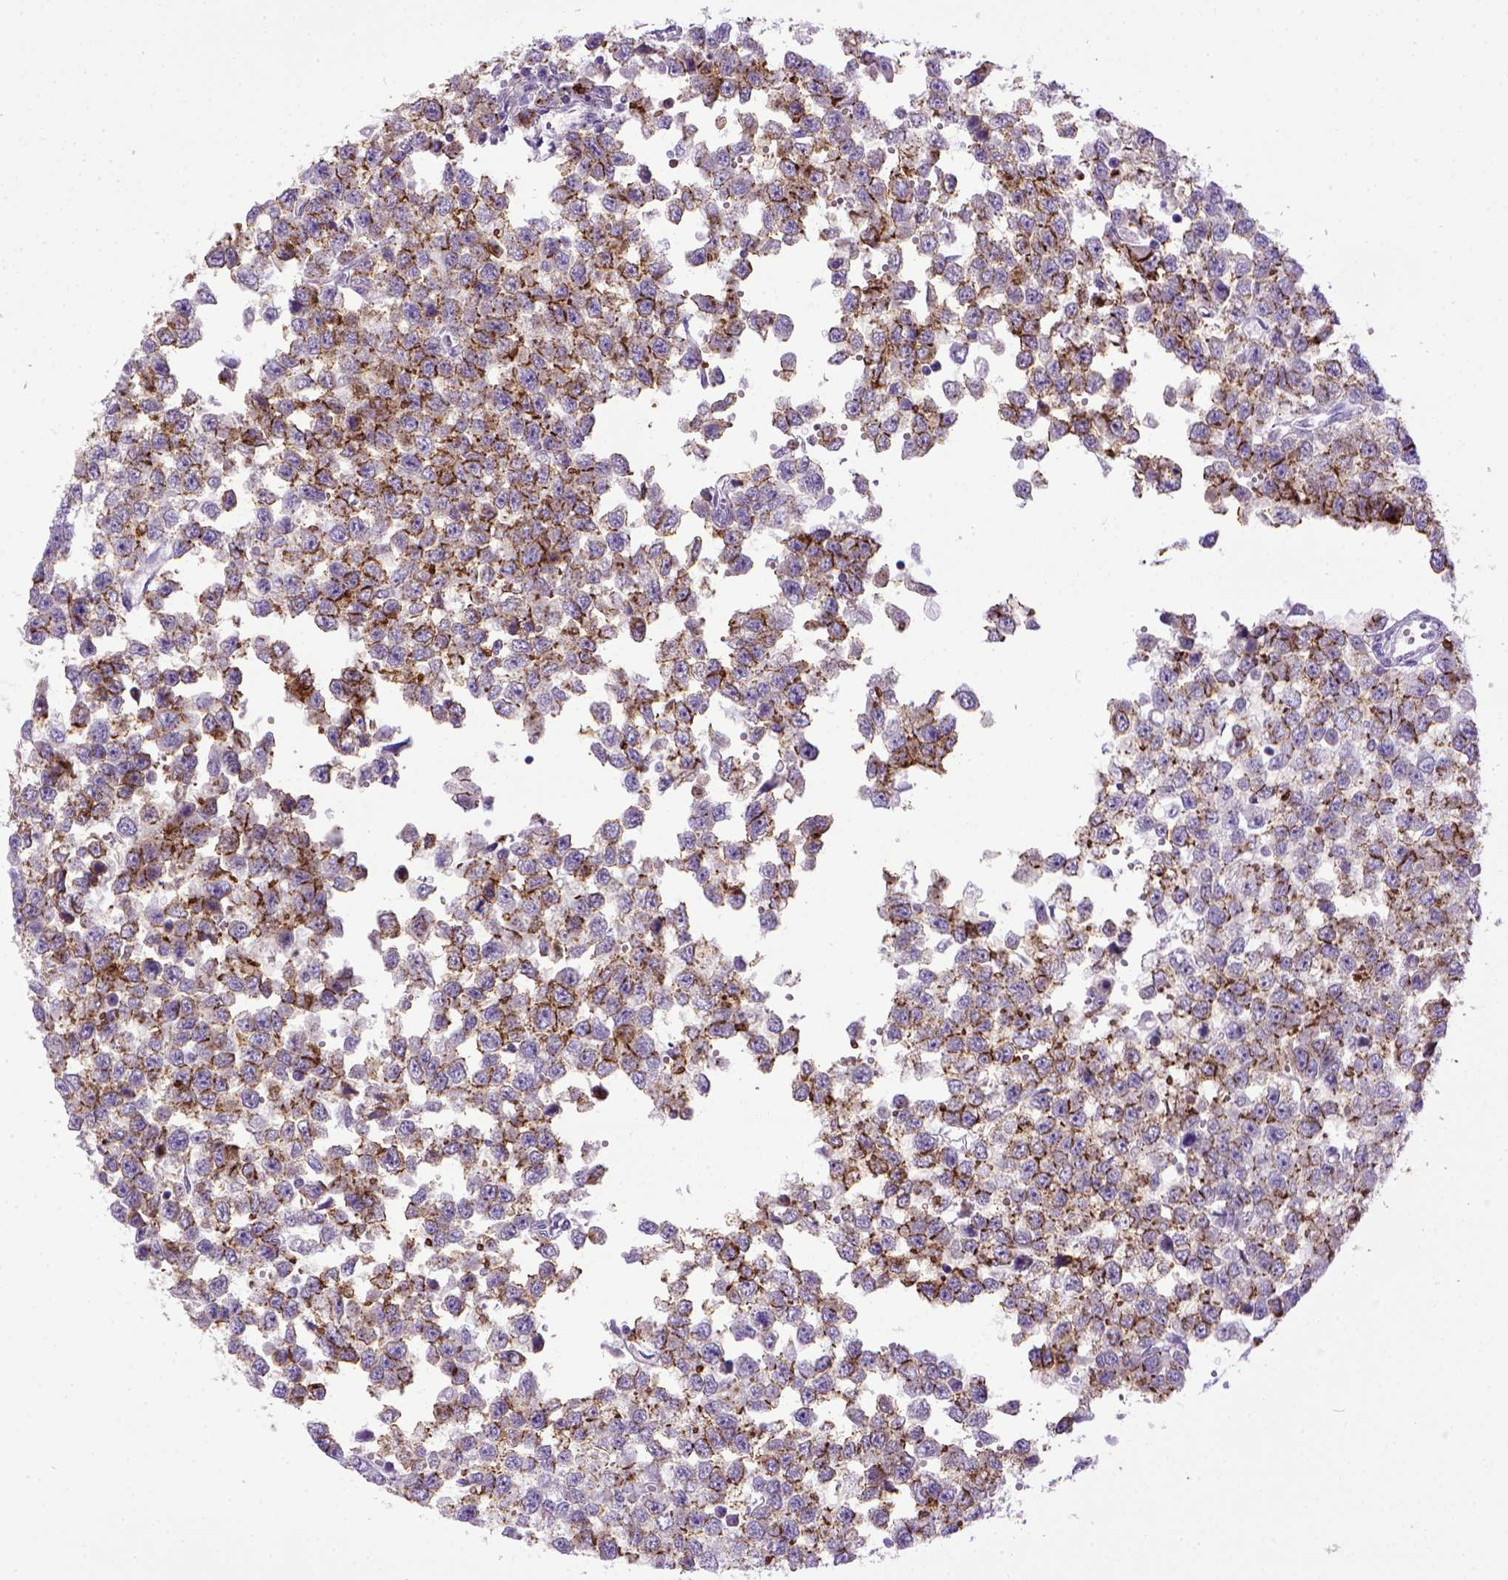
{"staining": {"intensity": "strong", "quantity": "25%-75%", "location": "cytoplasmic/membranous"}, "tissue": "testis cancer", "cell_type": "Tumor cells", "image_type": "cancer", "snomed": [{"axis": "morphology", "description": "Normal tissue, NOS"}, {"axis": "morphology", "description": "Seminoma, NOS"}, {"axis": "topography", "description": "Testis"}, {"axis": "topography", "description": "Epididymis"}], "caption": "Tumor cells demonstrate strong cytoplasmic/membranous staining in approximately 25%-75% of cells in testis seminoma. The protein of interest is stained brown, and the nuclei are stained in blue (DAB IHC with brightfield microscopy, high magnification).", "gene": "CDH1", "patient": {"sex": "male", "age": 34}}